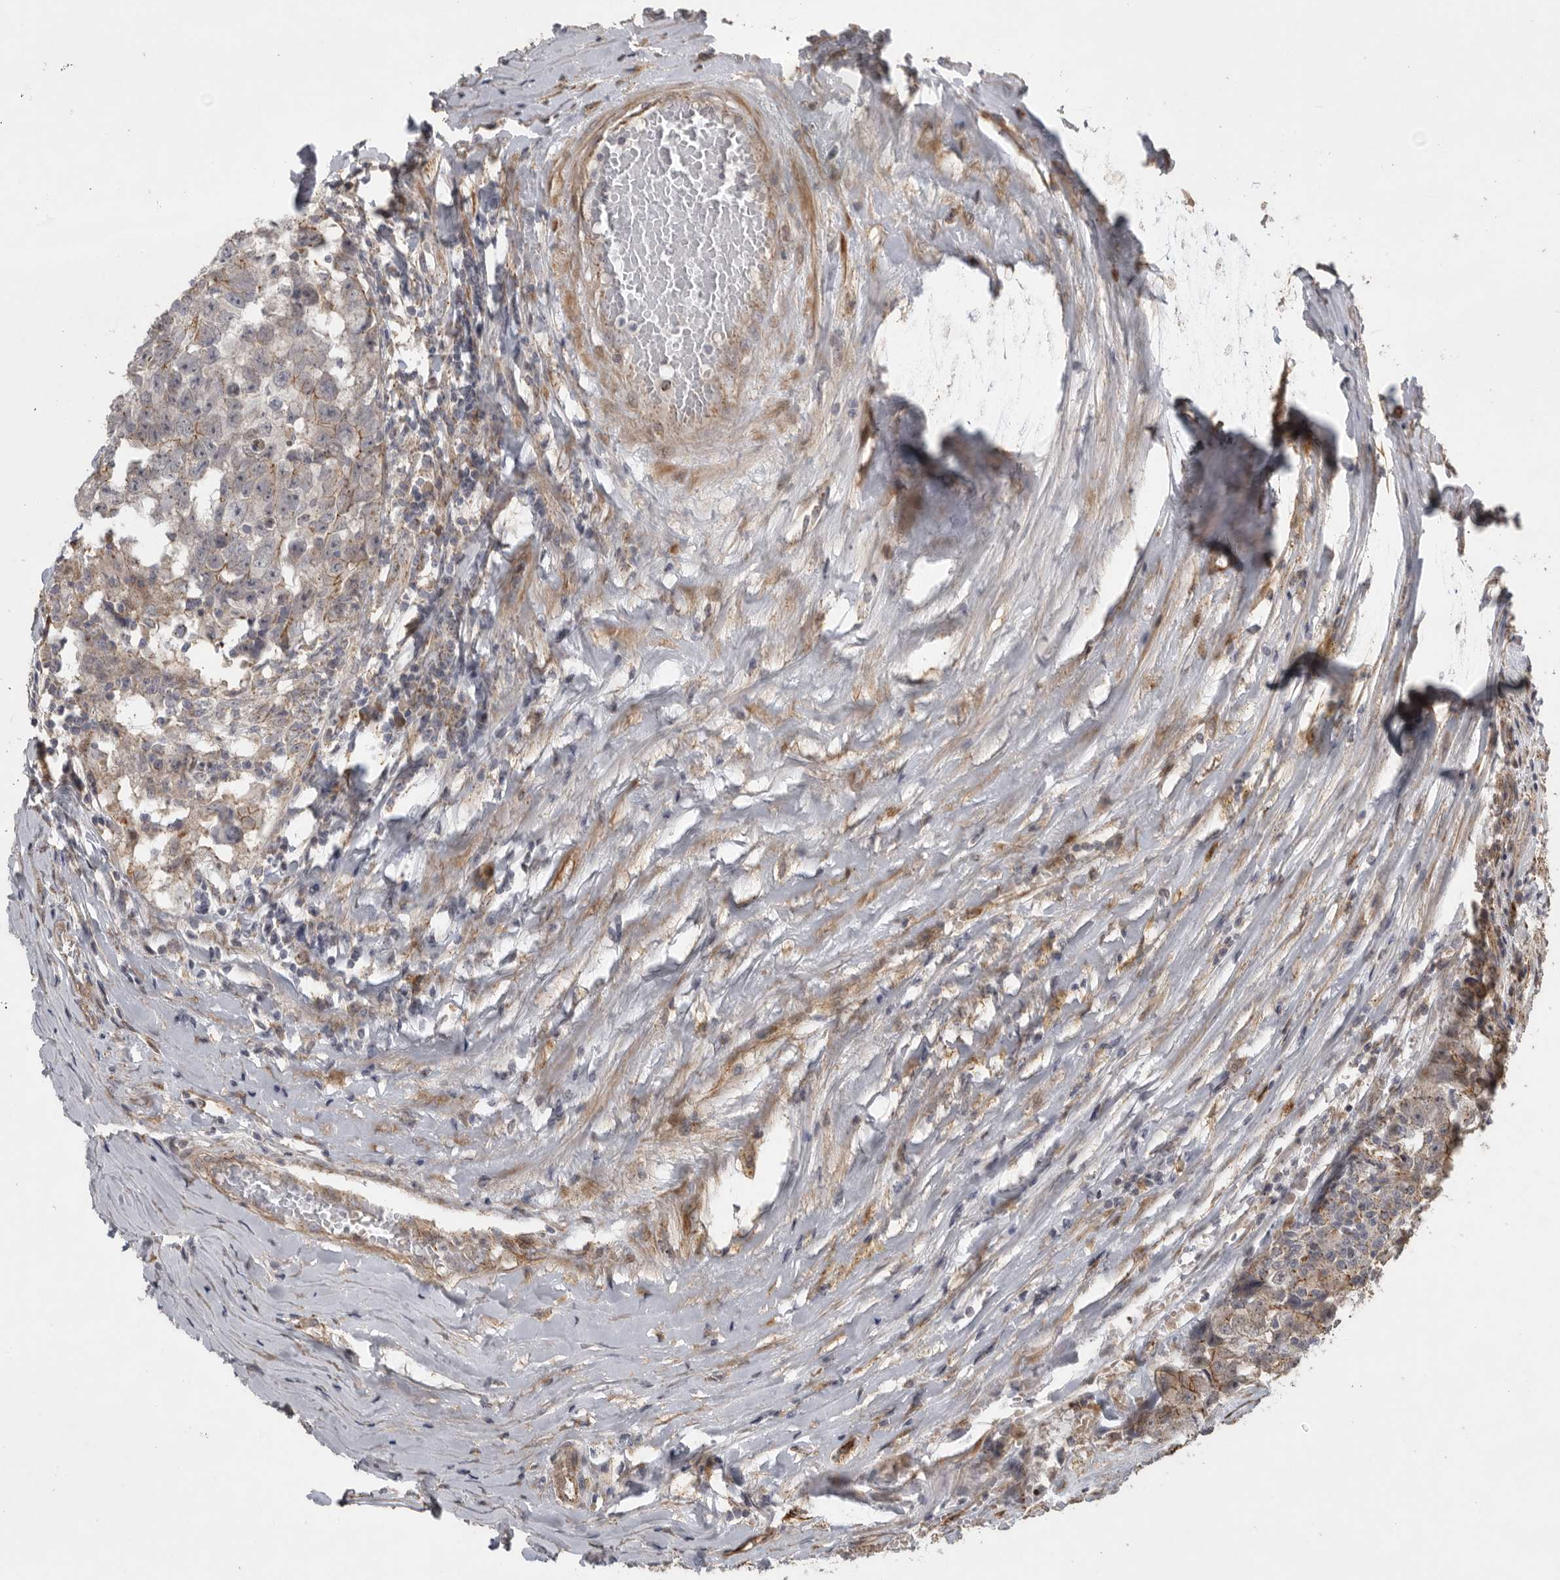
{"staining": {"intensity": "moderate", "quantity": "<25%", "location": "cytoplasmic/membranous"}, "tissue": "testis cancer", "cell_type": "Tumor cells", "image_type": "cancer", "snomed": [{"axis": "morphology", "description": "Carcinoma, Embryonal, NOS"}, {"axis": "topography", "description": "Testis"}], "caption": "The histopathology image demonstrates a brown stain indicating the presence of a protein in the cytoplasmic/membranous of tumor cells in testis cancer.", "gene": "MPDZ", "patient": {"sex": "male", "age": 25}}